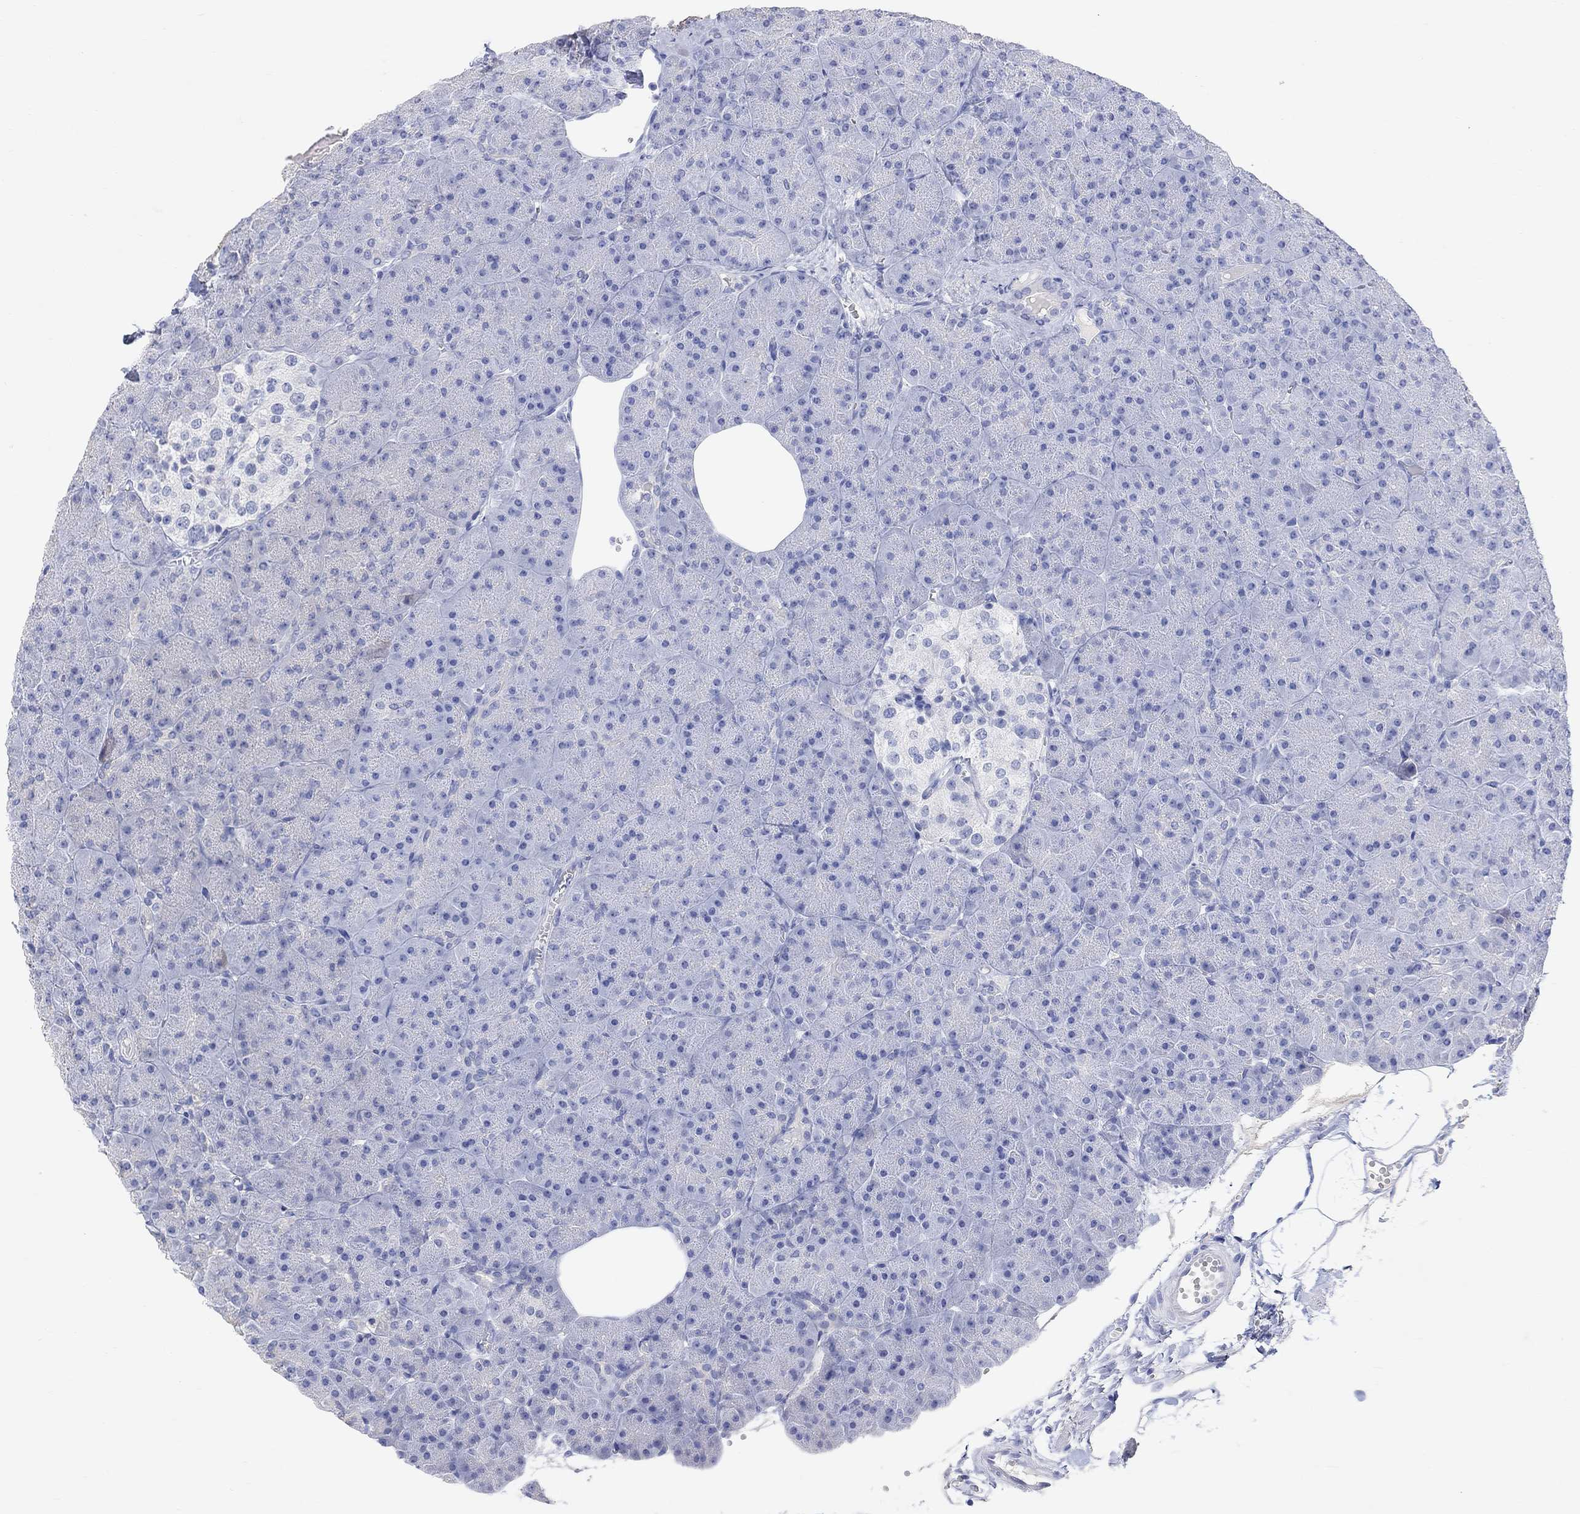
{"staining": {"intensity": "negative", "quantity": "none", "location": "none"}, "tissue": "pancreas", "cell_type": "Exocrine glandular cells", "image_type": "normal", "snomed": [{"axis": "morphology", "description": "Normal tissue, NOS"}, {"axis": "topography", "description": "Pancreas"}], "caption": "This photomicrograph is of unremarkable pancreas stained with immunohistochemistry (IHC) to label a protein in brown with the nuclei are counter-stained blue. There is no staining in exocrine glandular cells.", "gene": "TYR", "patient": {"sex": "male", "age": 61}}